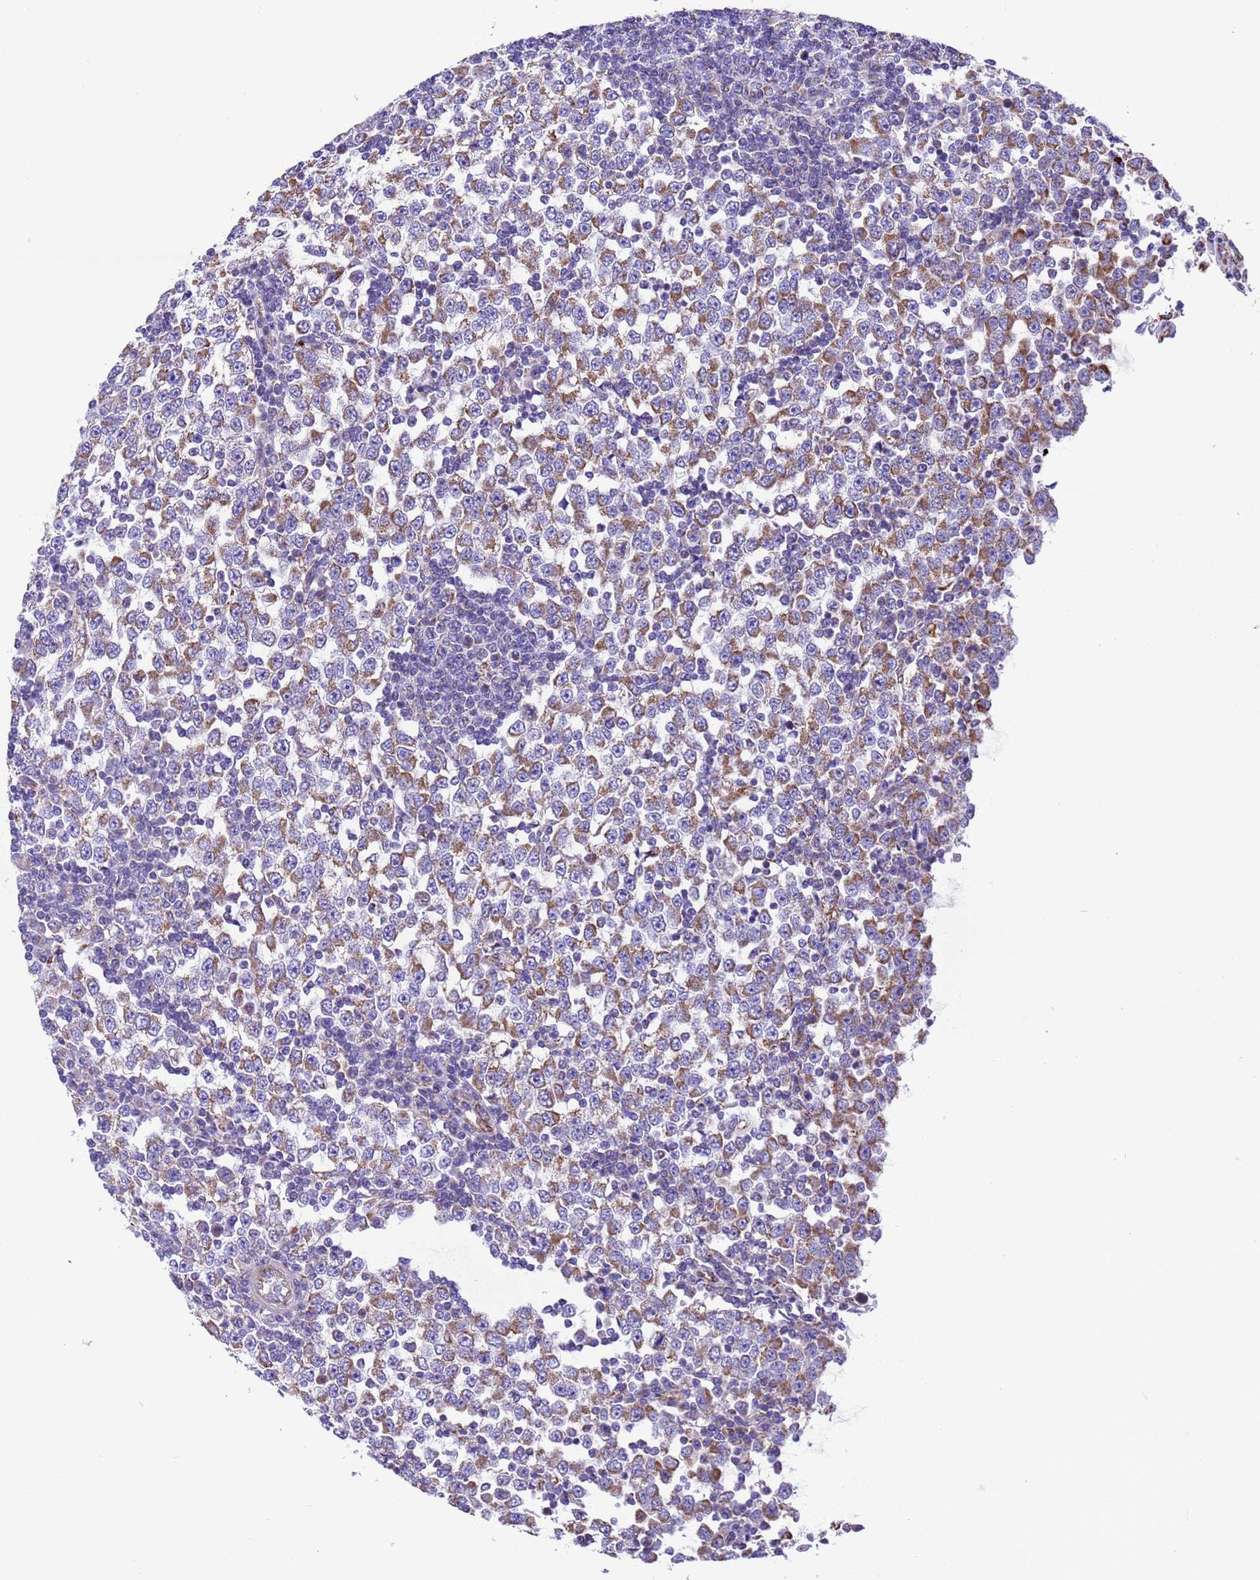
{"staining": {"intensity": "moderate", "quantity": "25%-75%", "location": "cytoplasmic/membranous"}, "tissue": "testis cancer", "cell_type": "Tumor cells", "image_type": "cancer", "snomed": [{"axis": "morphology", "description": "Seminoma, NOS"}, {"axis": "topography", "description": "Testis"}], "caption": "Immunohistochemical staining of human testis cancer (seminoma) exhibits medium levels of moderate cytoplasmic/membranous protein staining in about 25%-75% of tumor cells. The protein of interest is stained brown, and the nuclei are stained in blue (DAB IHC with brightfield microscopy, high magnification).", "gene": "CCDC191", "patient": {"sex": "male", "age": 65}}